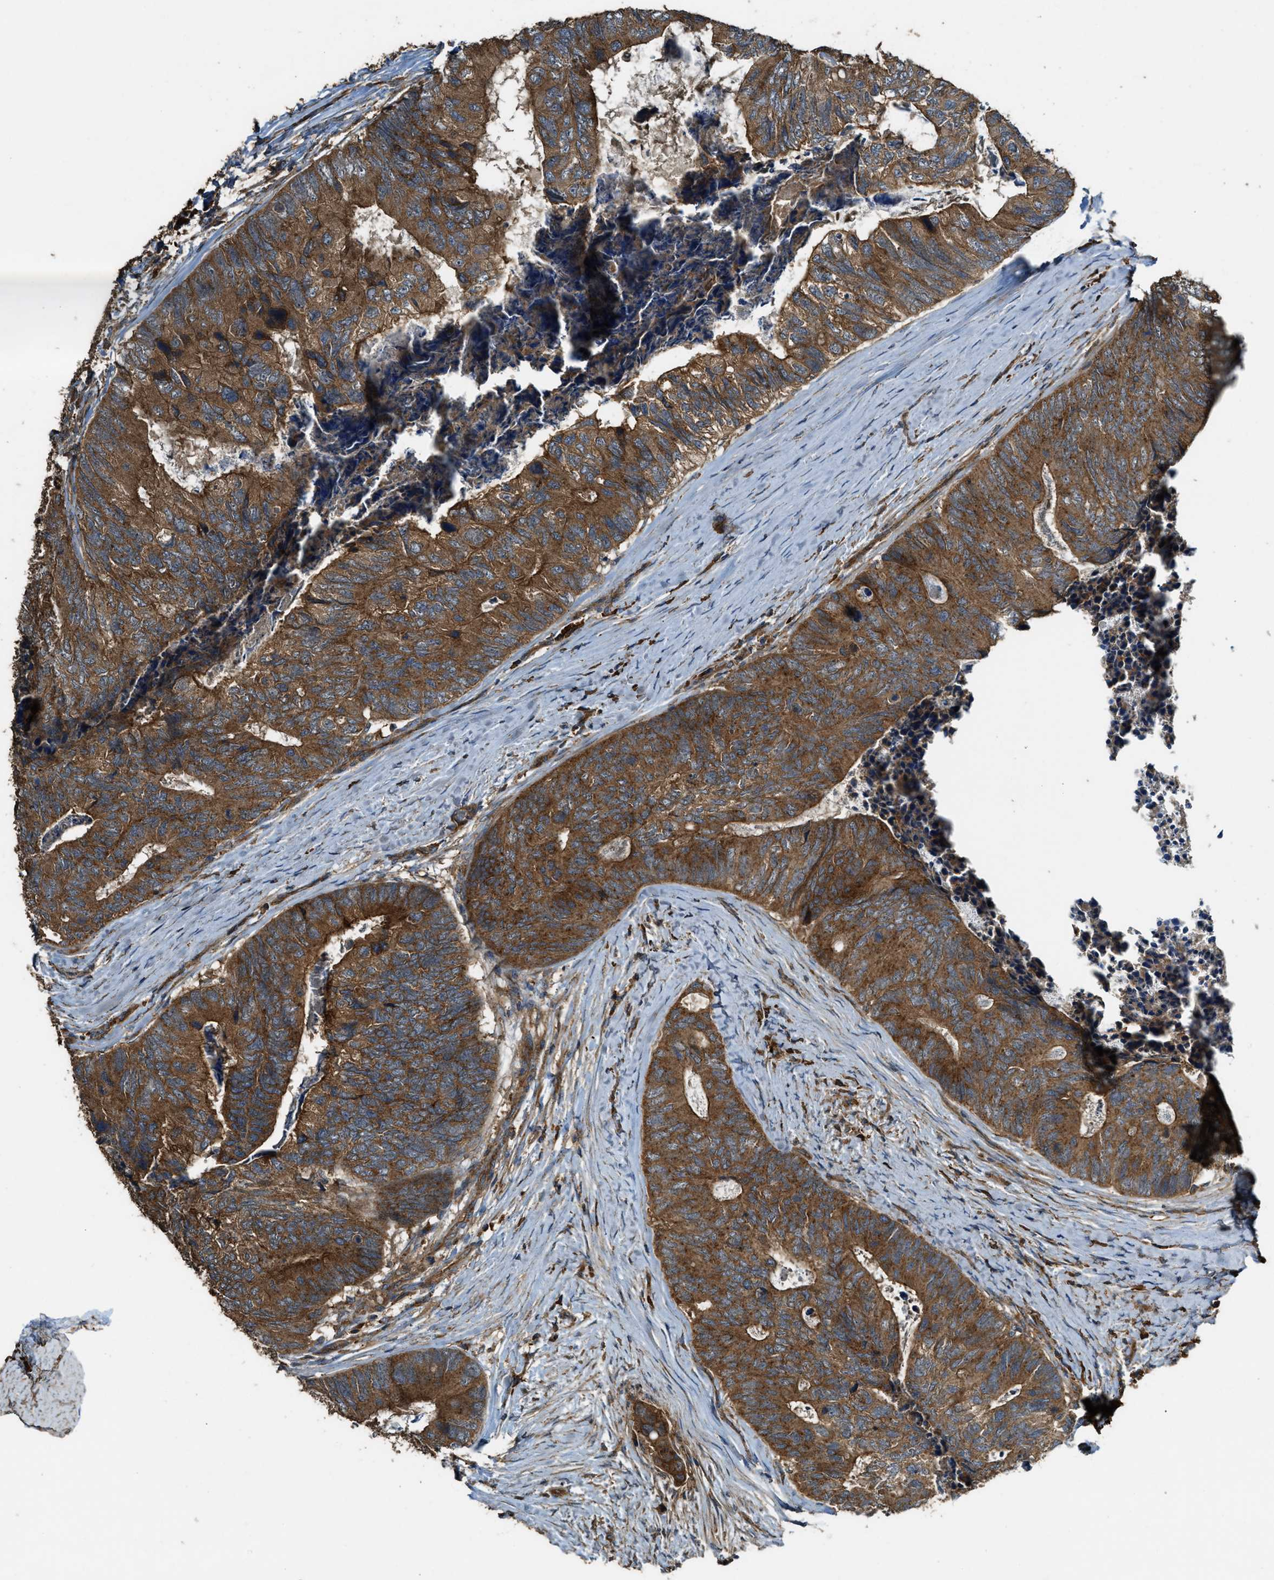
{"staining": {"intensity": "strong", "quantity": ">75%", "location": "cytoplasmic/membranous"}, "tissue": "colorectal cancer", "cell_type": "Tumor cells", "image_type": "cancer", "snomed": [{"axis": "morphology", "description": "Adenocarcinoma, NOS"}, {"axis": "topography", "description": "Colon"}], "caption": "Colorectal adenocarcinoma stained with a brown dye exhibits strong cytoplasmic/membranous positive positivity in approximately >75% of tumor cells.", "gene": "MAP3K8", "patient": {"sex": "female", "age": 67}}